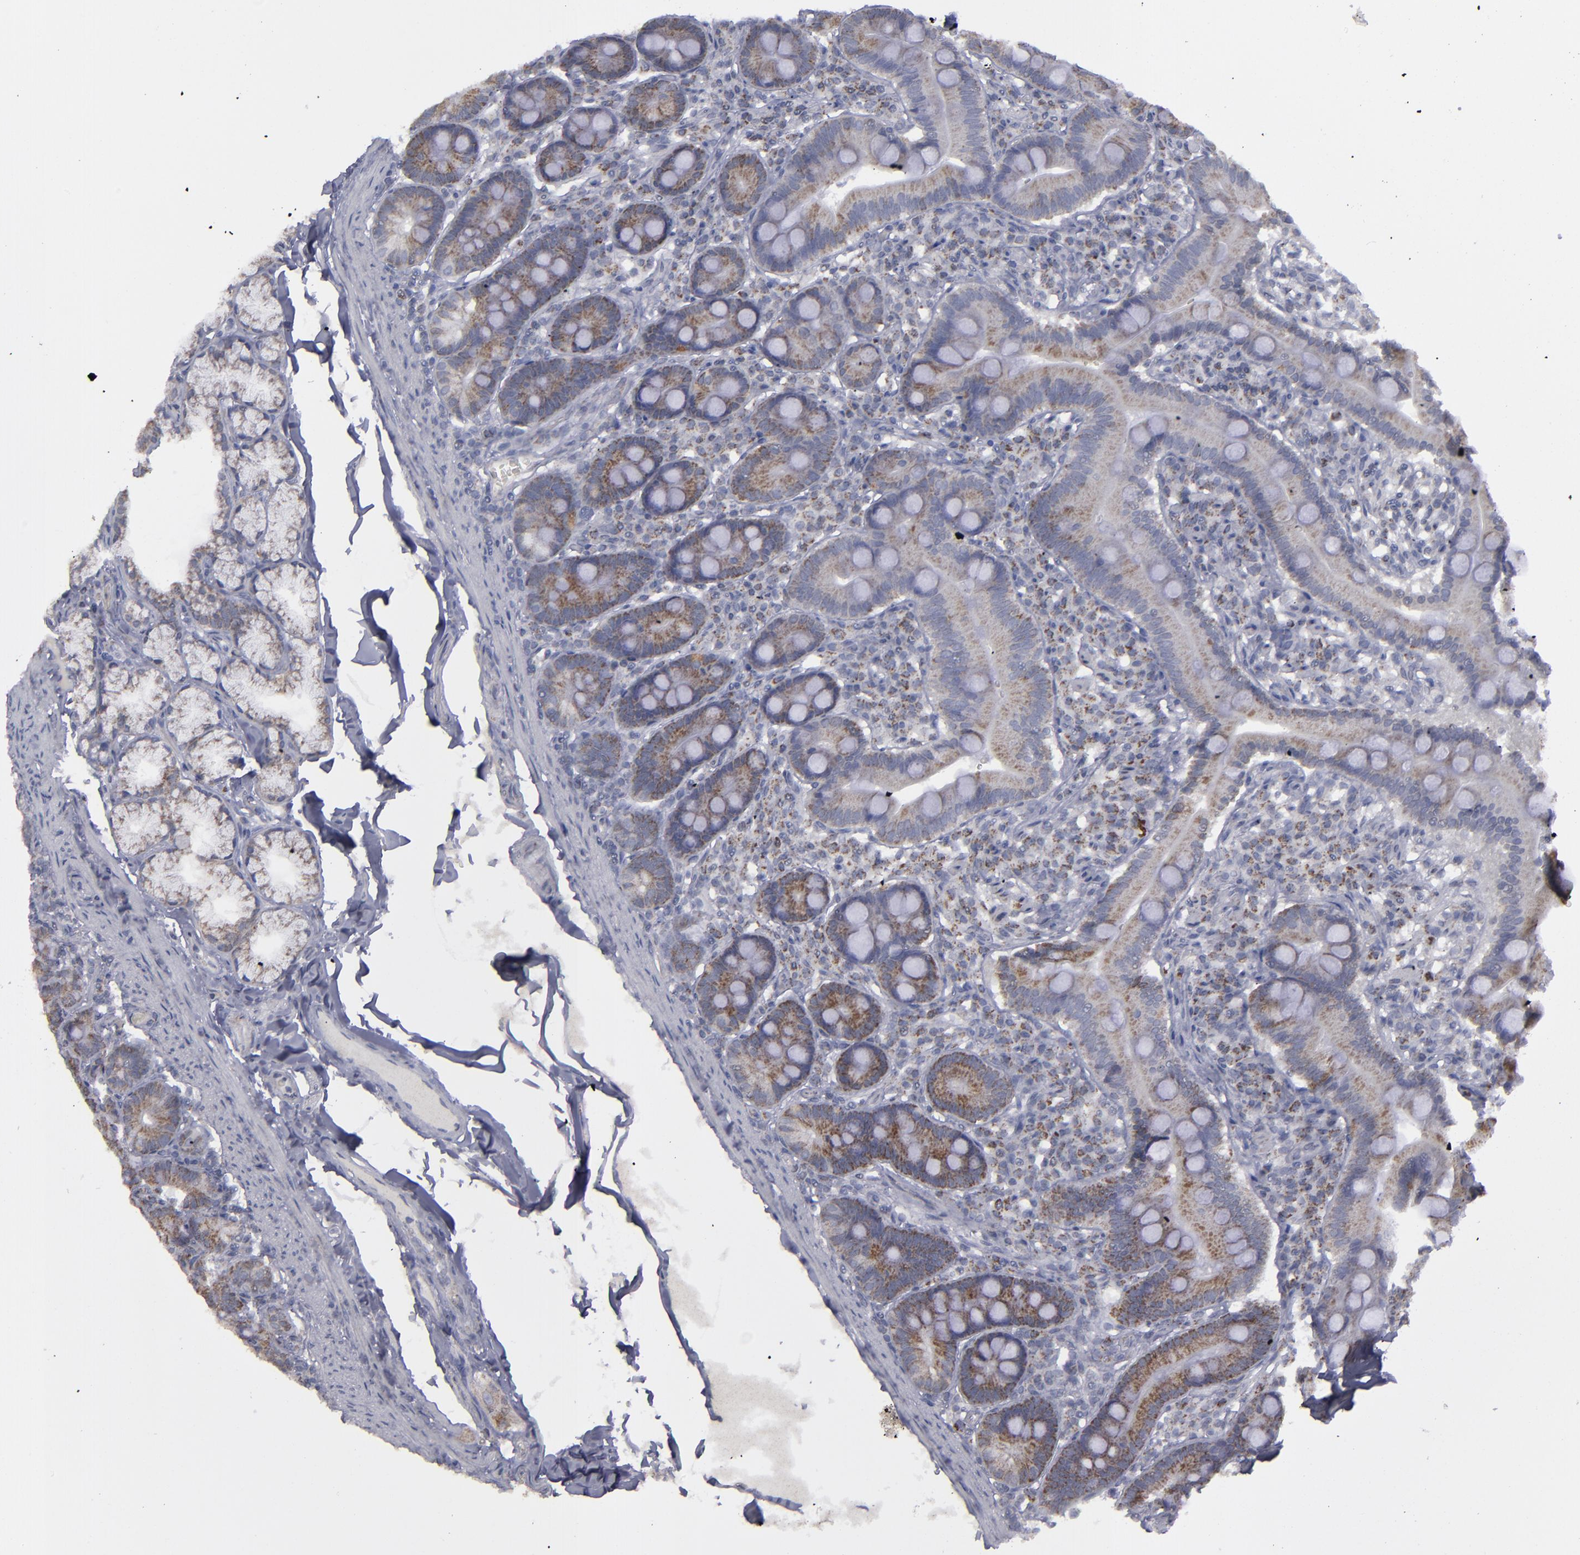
{"staining": {"intensity": "moderate", "quantity": ">75%", "location": "cytoplasmic/membranous"}, "tissue": "duodenum", "cell_type": "Glandular cells", "image_type": "normal", "snomed": [{"axis": "morphology", "description": "Normal tissue, NOS"}, {"axis": "topography", "description": "Duodenum"}], "caption": "Moderate cytoplasmic/membranous positivity for a protein is seen in about >75% of glandular cells of normal duodenum using immunohistochemistry (IHC).", "gene": "MYOM2", "patient": {"sex": "male", "age": 50}}